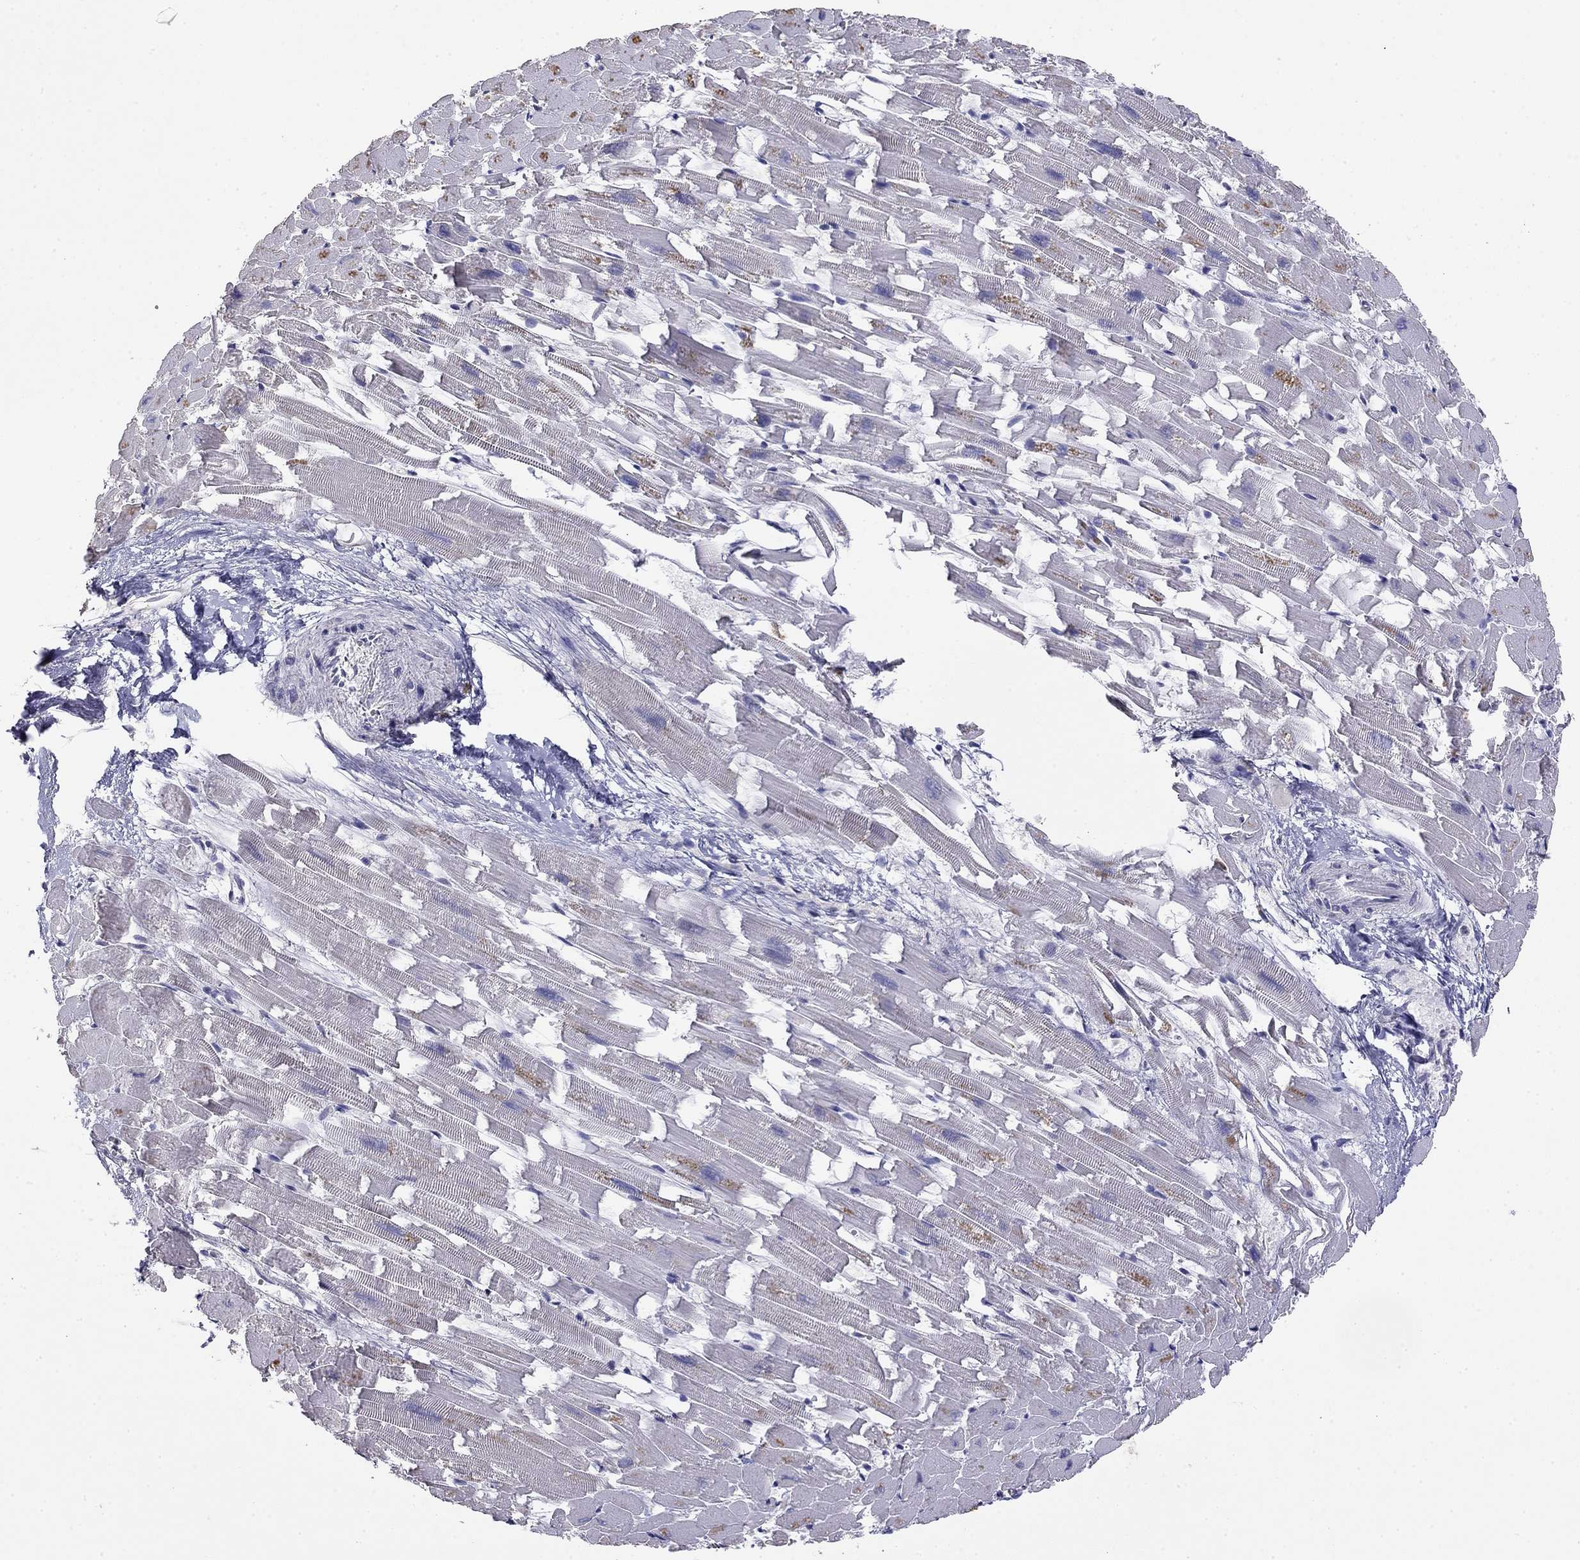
{"staining": {"intensity": "negative", "quantity": "none", "location": "none"}, "tissue": "heart muscle", "cell_type": "Cardiomyocytes", "image_type": "normal", "snomed": [{"axis": "morphology", "description": "Normal tissue, NOS"}, {"axis": "topography", "description": "Heart"}], "caption": "Human heart muscle stained for a protein using immunohistochemistry (IHC) shows no expression in cardiomyocytes.", "gene": "WNK3", "patient": {"sex": "female", "age": 64}}